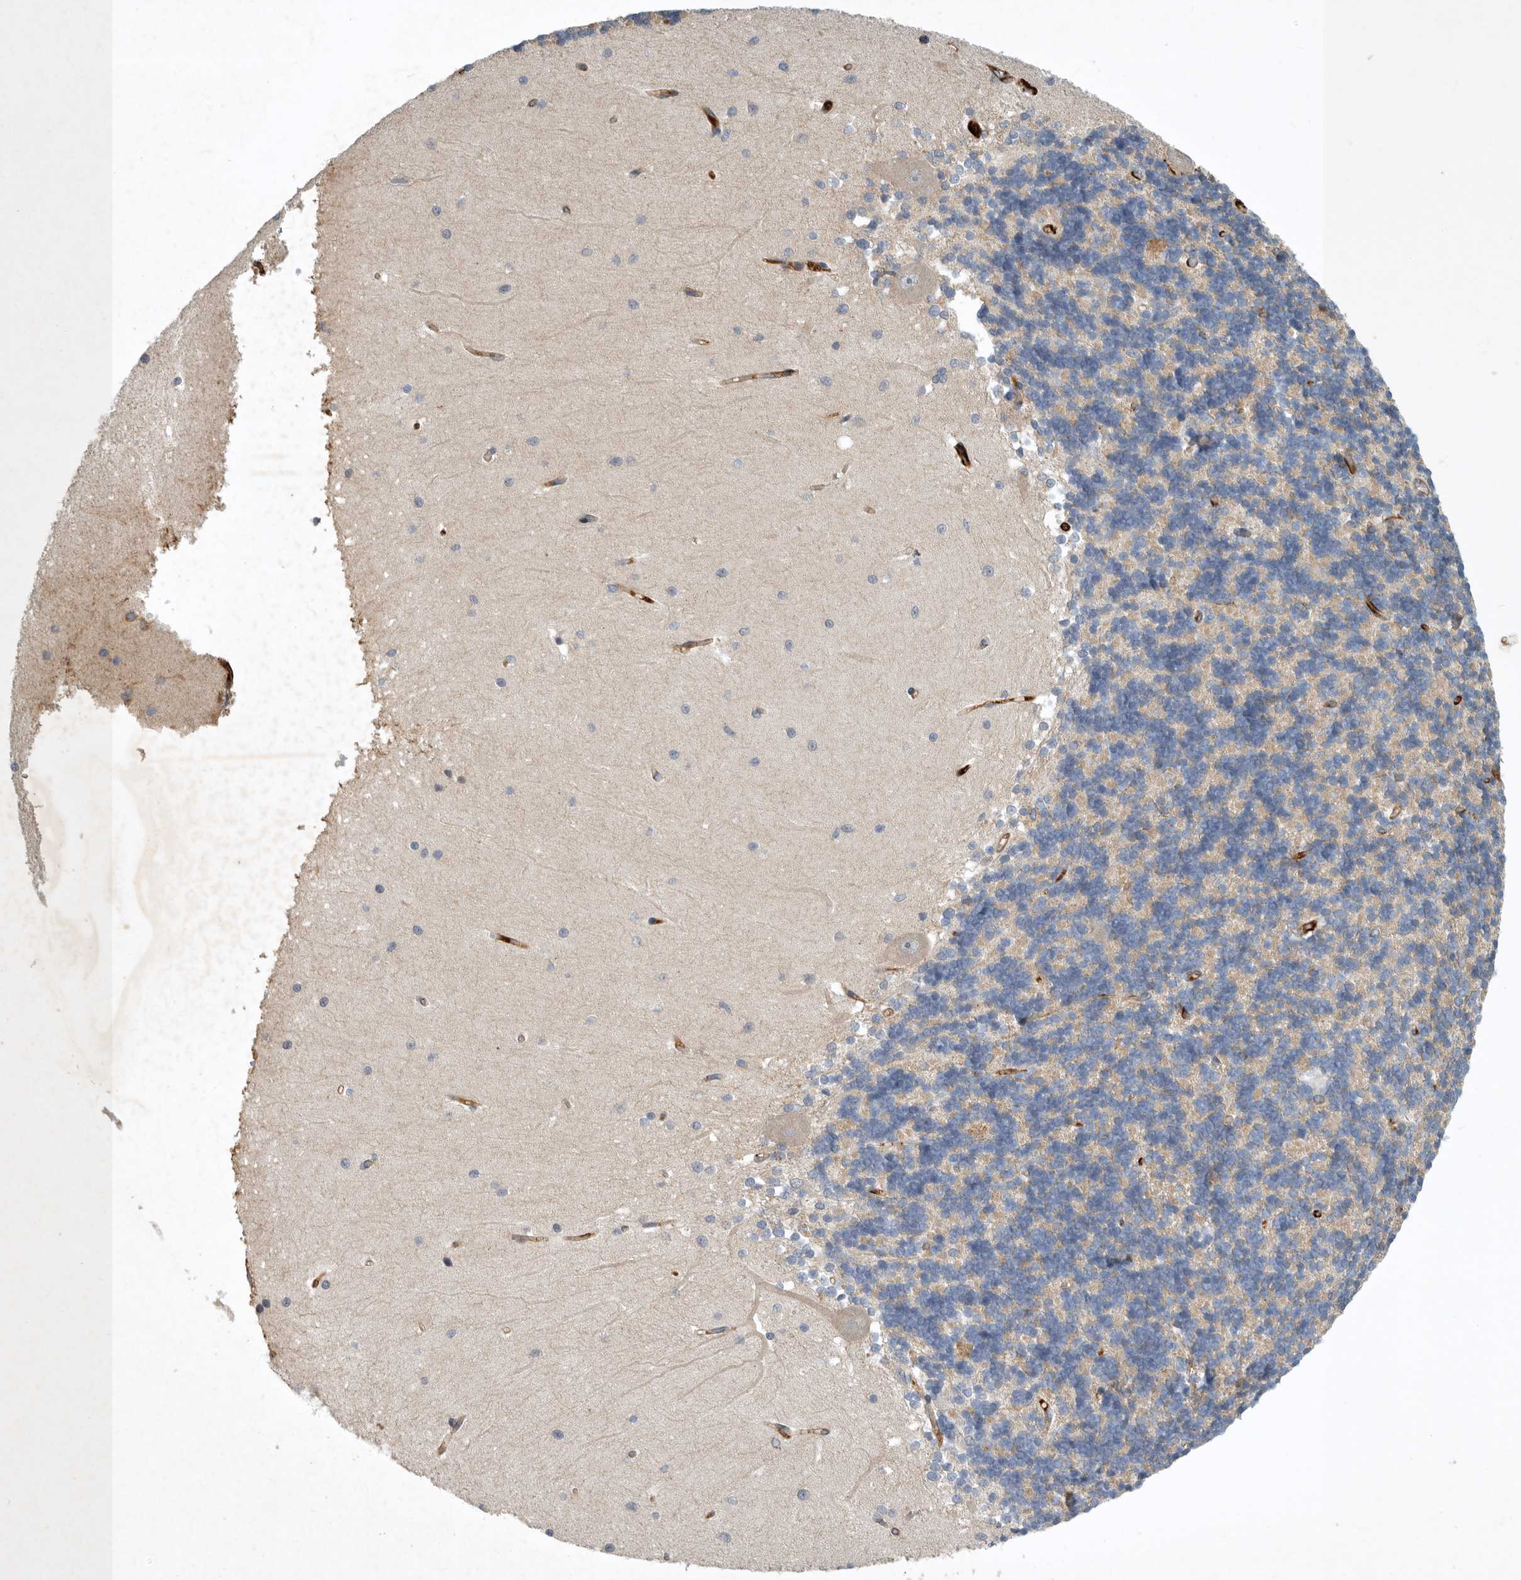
{"staining": {"intensity": "weak", "quantity": "<25%", "location": "cytoplasmic/membranous"}, "tissue": "cerebellum", "cell_type": "Cells in granular layer", "image_type": "normal", "snomed": [{"axis": "morphology", "description": "Normal tissue, NOS"}, {"axis": "topography", "description": "Cerebellum"}], "caption": "Immunohistochemistry (IHC) histopathology image of benign cerebellum: human cerebellum stained with DAB (3,3'-diaminobenzidine) reveals no significant protein expression in cells in granular layer. Nuclei are stained in blue.", "gene": "MLPH", "patient": {"sex": "male", "age": 37}}